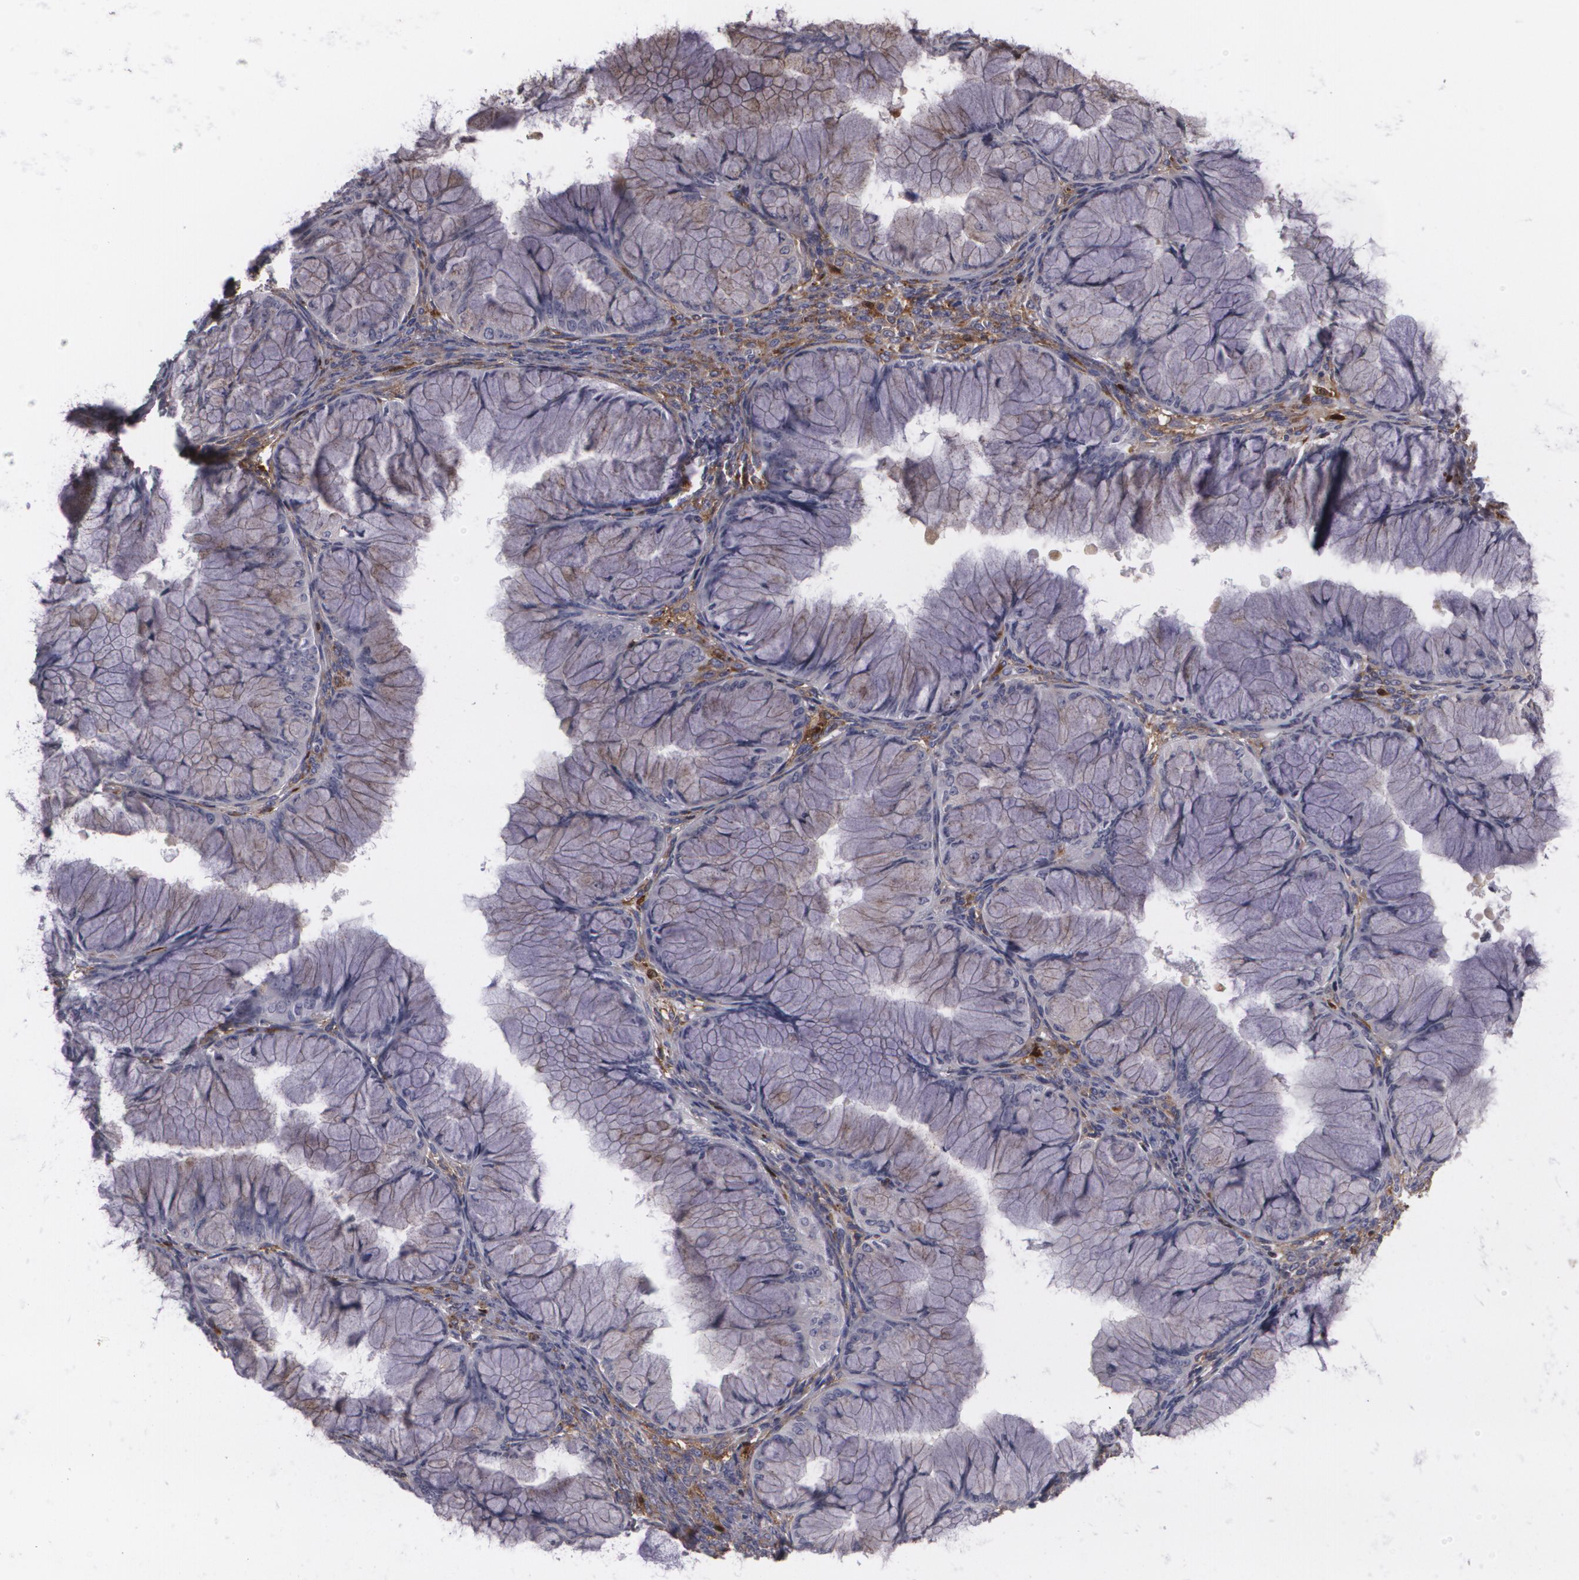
{"staining": {"intensity": "weak", "quantity": "25%-75%", "location": "cytoplasmic/membranous"}, "tissue": "ovarian cancer", "cell_type": "Tumor cells", "image_type": "cancer", "snomed": [{"axis": "morphology", "description": "Cystadenocarcinoma, mucinous, NOS"}, {"axis": "topography", "description": "Ovary"}], "caption": "High-magnification brightfield microscopy of ovarian cancer stained with DAB (3,3'-diaminobenzidine) (brown) and counterstained with hematoxylin (blue). tumor cells exhibit weak cytoplasmic/membranous staining is appreciated in about25%-75% of cells.", "gene": "BIN1", "patient": {"sex": "female", "age": 63}}